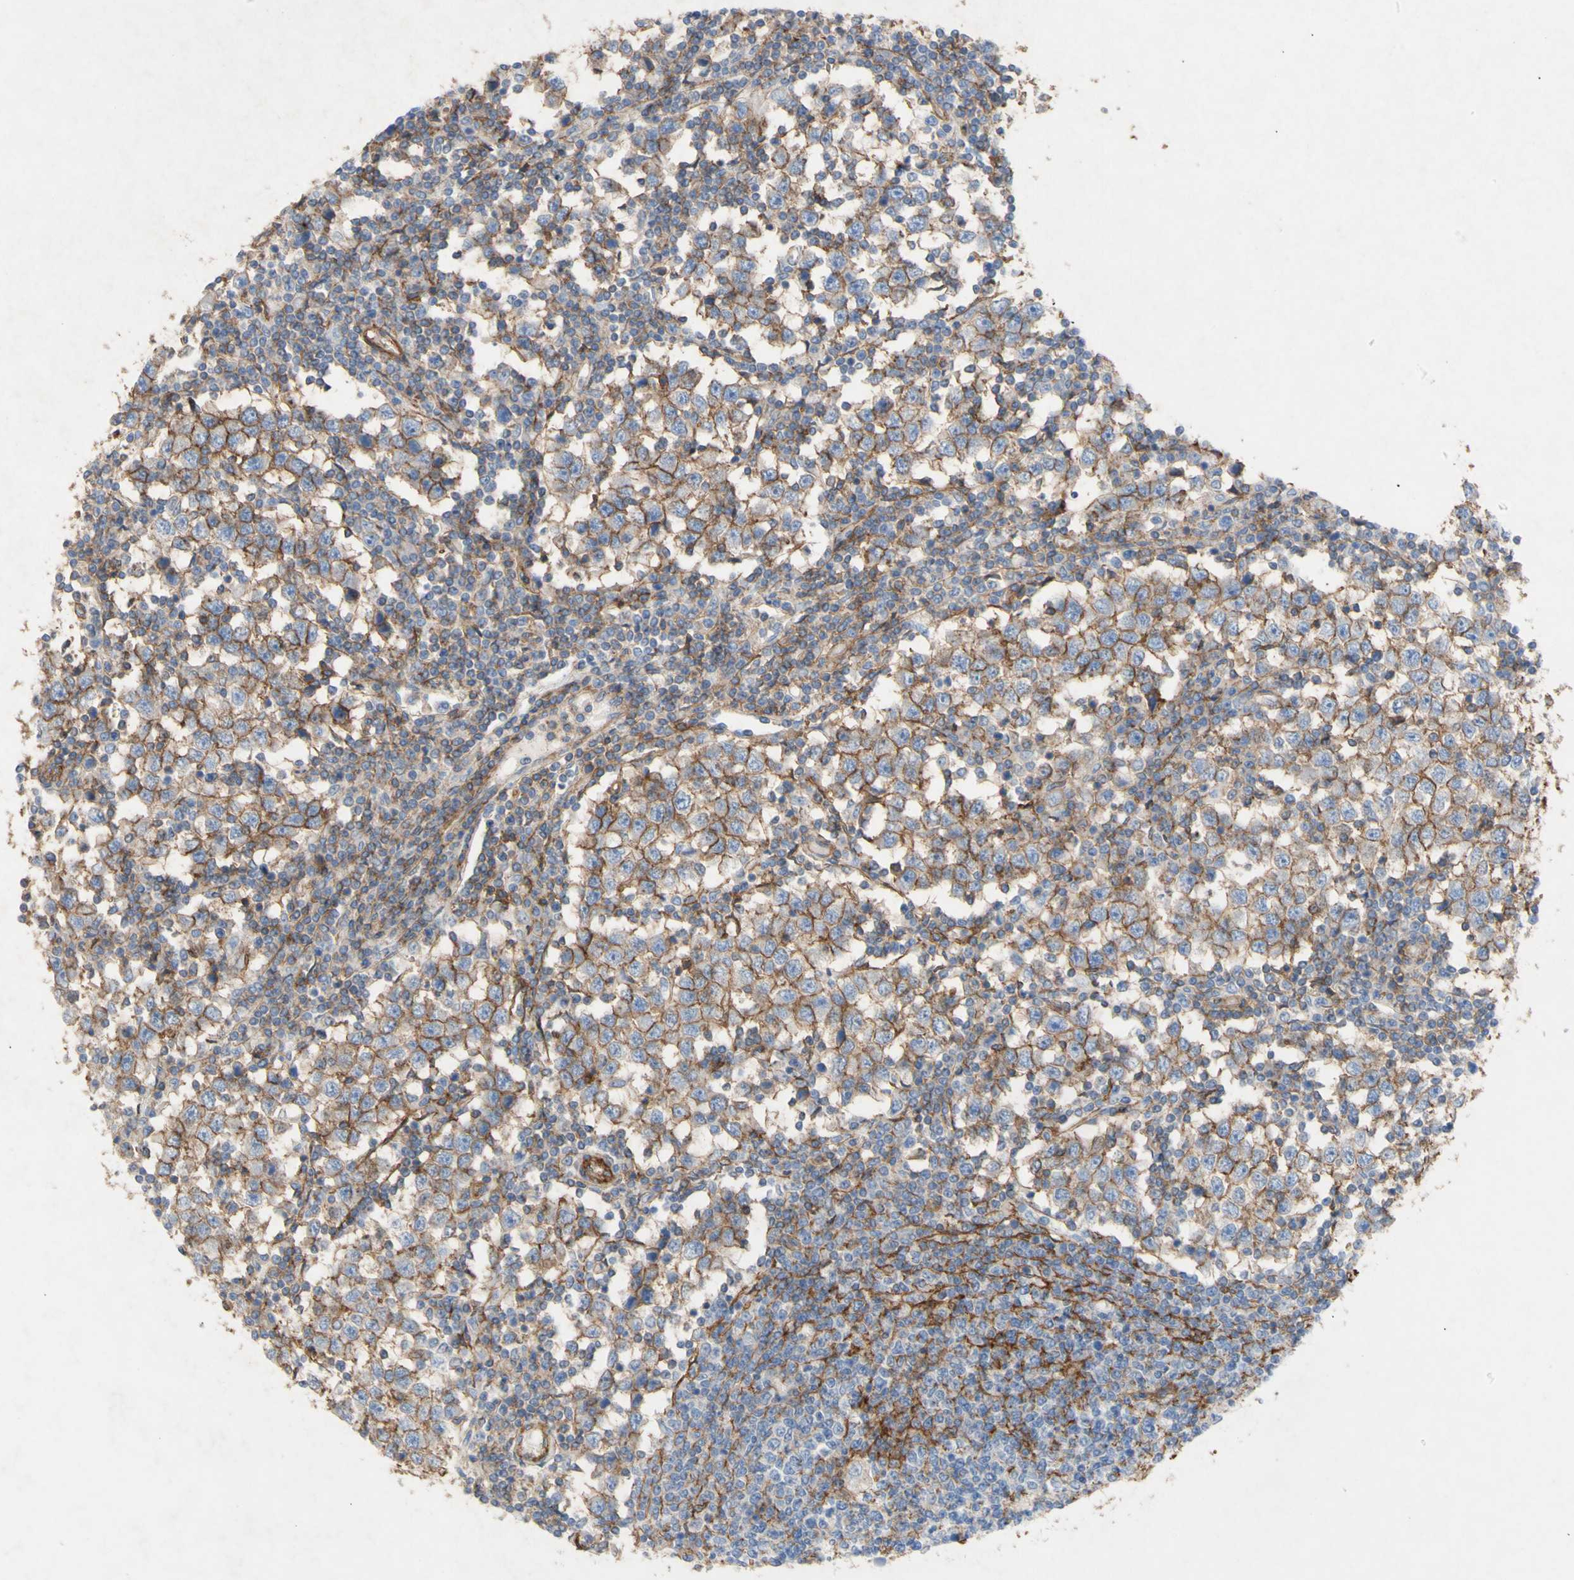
{"staining": {"intensity": "moderate", "quantity": ">75%", "location": "cytoplasmic/membranous"}, "tissue": "testis cancer", "cell_type": "Tumor cells", "image_type": "cancer", "snomed": [{"axis": "morphology", "description": "Seminoma, NOS"}, {"axis": "topography", "description": "Testis"}], "caption": "Seminoma (testis) was stained to show a protein in brown. There is medium levels of moderate cytoplasmic/membranous expression in about >75% of tumor cells.", "gene": "ATP2A3", "patient": {"sex": "male", "age": 65}}